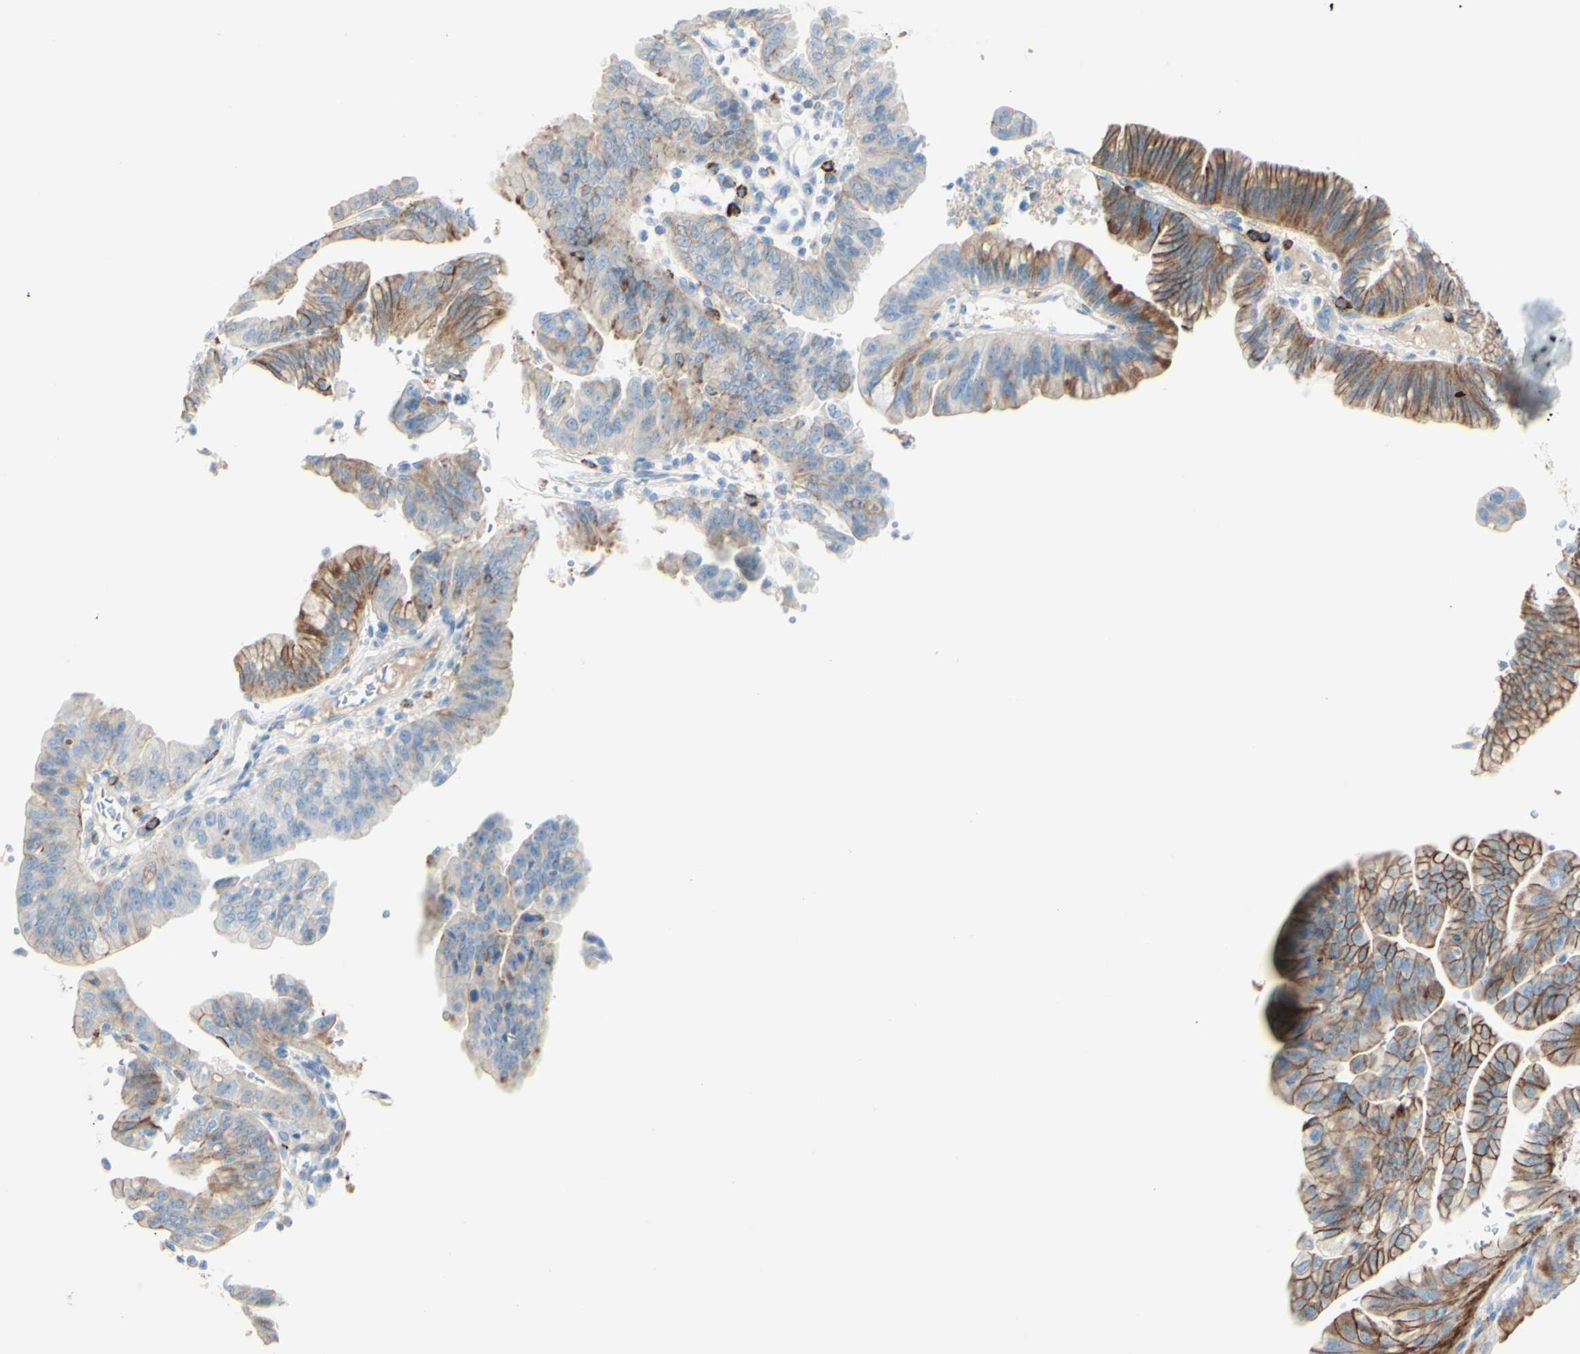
{"staining": {"intensity": "moderate", "quantity": "25%-75%", "location": "cytoplasmic/membranous"}, "tissue": "pancreatic cancer", "cell_type": "Tumor cells", "image_type": "cancer", "snomed": [{"axis": "morphology", "description": "Adenocarcinoma, NOS"}, {"axis": "topography", "description": "Pancreas"}], "caption": "IHC staining of pancreatic cancer (adenocarcinoma), which demonstrates medium levels of moderate cytoplasmic/membranous expression in about 25%-75% of tumor cells indicating moderate cytoplasmic/membranous protein expression. The staining was performed using DAB (brown) for protein detection and nuclei were counterstained in hematoxylin (blue).", "gene": "ALCAM", "patient": {"sex": "male", "age": 70}}